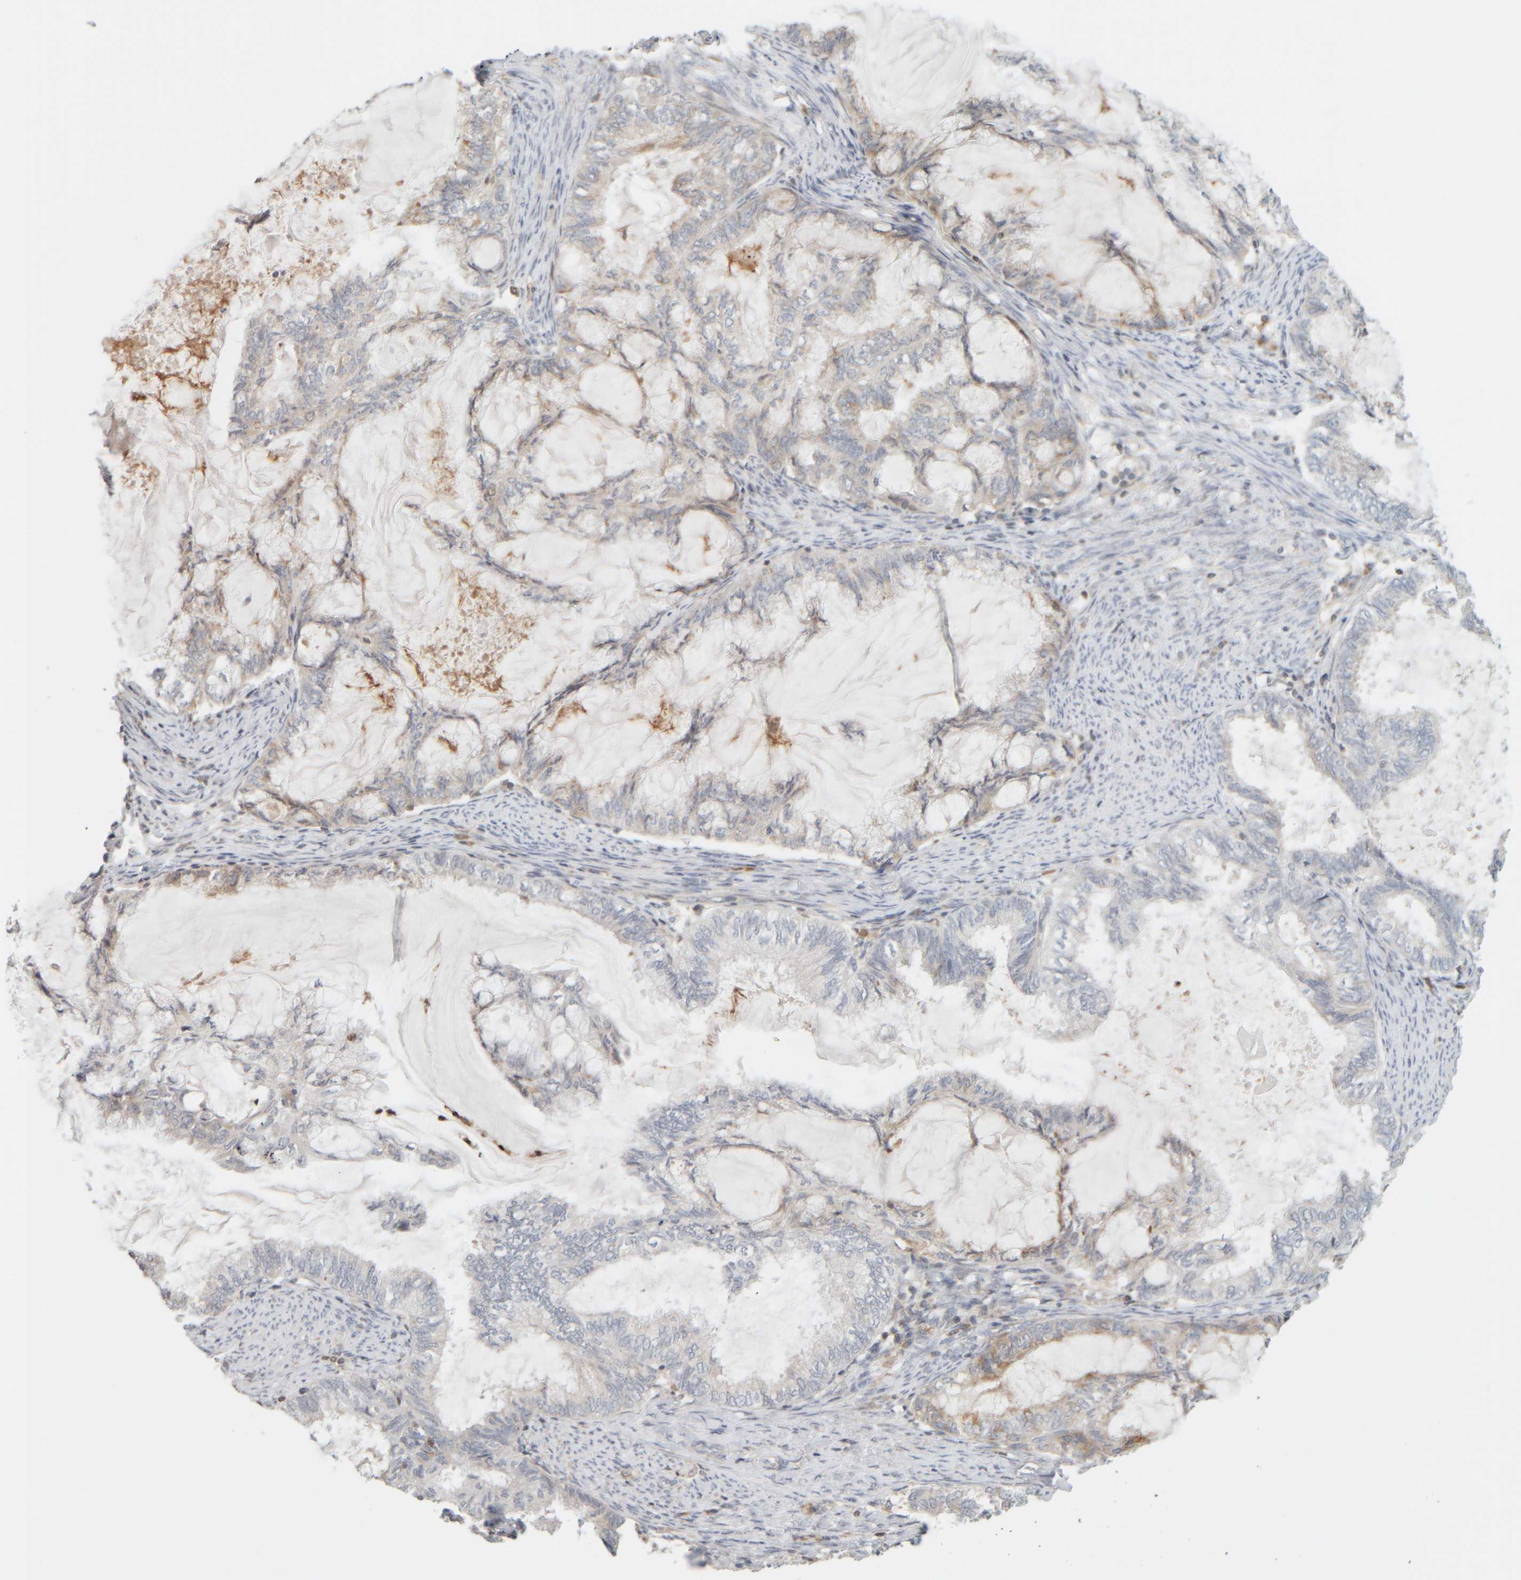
{"staining": {"intensity": "weak", "quantity": "<25%", "location": "cytoplasmic/membranous"}, "tissue": "endometrial cancer", "cell_type": "Tumor cells", "image_type": "cancer", "snomed": [{"axis": "morphology", "description": "Adenocarcinoma, NOS"}, {"axis": "topography", "description": "Endometrium"}], "caption": "Endometrial cancer (adenocarcinoma) was stained to show a protein in brown. There is no significant positivity in tumor cells.", "gene": "PTGES3L-AARSD1", "patient": {"sex": "female", "age": 86}}